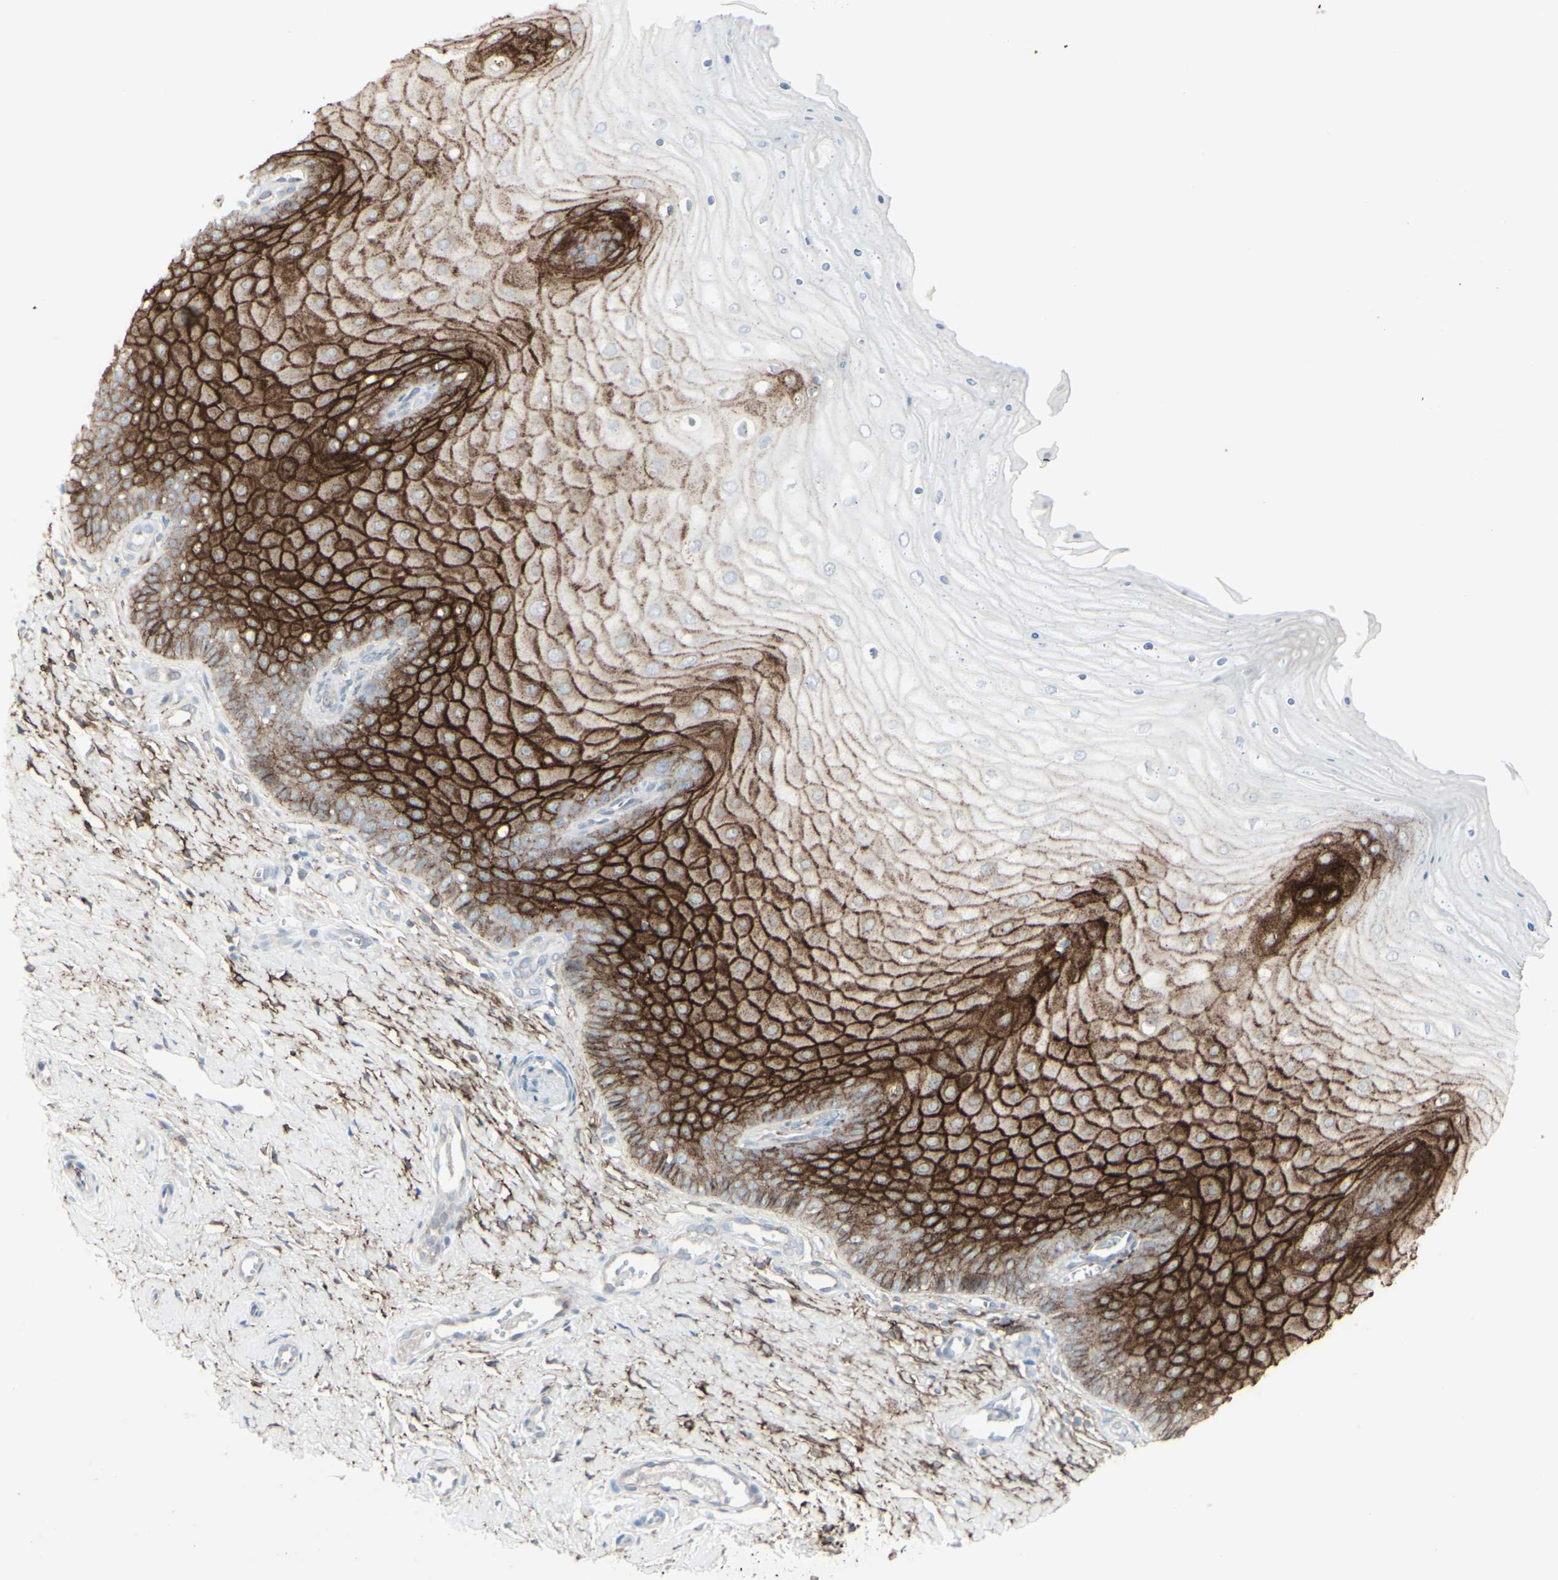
{"staining": {"intensity": "negative", "quantity": "none", "location": "none"}, "tissue": "cervix", "cell_type": "Glandular cells", "image_type": "normal", "snomed": [{"axis": "morphology", "description": "Normal tissue, NOS"}, {"axis": "topography", "description": "Cervix"}], "caption": "Glandular cells show no significant protein positivity in normal cervix. Brightfield microscopy of IHC stained with DAB (brown) and hematoxylin (blue), captured at high magnification.", "gene": "GJA1", "patient": {"sex": "female", "age": 55}}